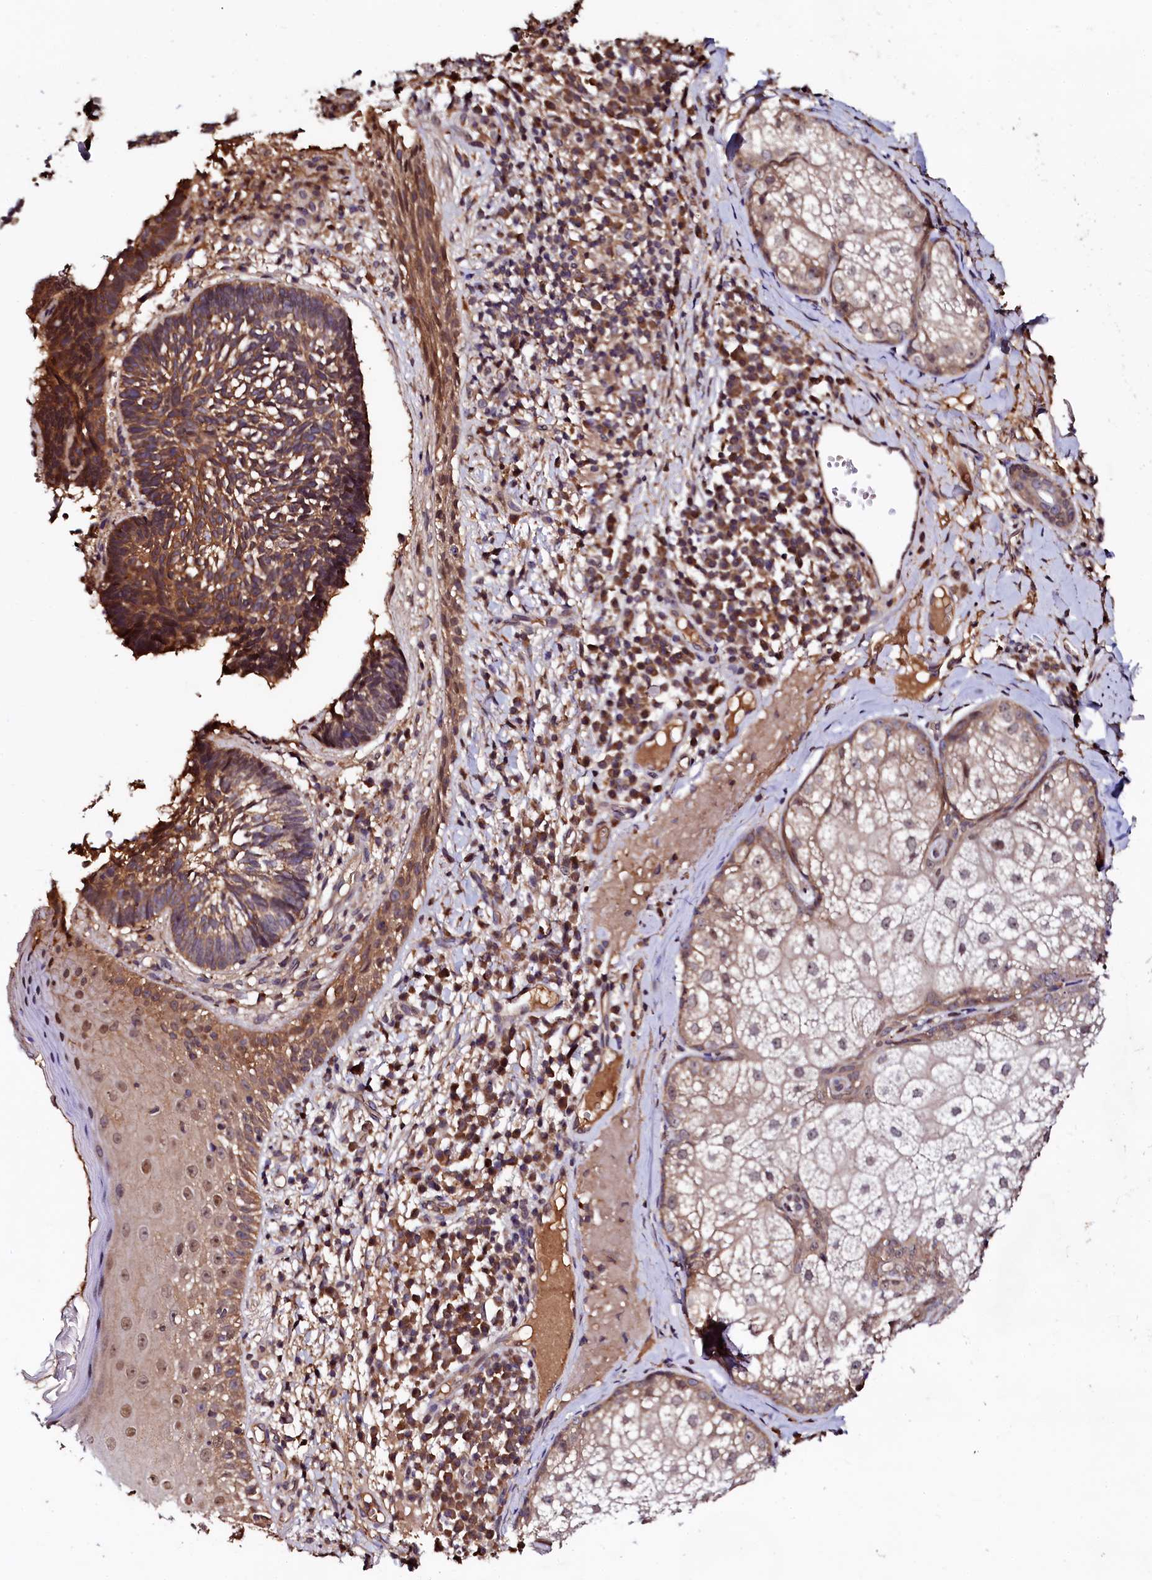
{"staining": {"intensity": "moderate", "quantity": ">75%", "location": "cytoplasmic/membranous"}, "tissue": "skin cancer", "cell_type": "Tumor cells", "image_type": "cancer", "snomed": [{"axis": "morphology", "description": "Basal cell carcinoma"}, {"axis": "topography", "description": "Skin"}], "caption": "IHC (DAB (3,3'-diaminobenzidine)) staining of human skin basal cell carcinoma displays moderate cytoplasmic/membranous protein positivity in about >75% of tumor cells.", "gene": "N4BP1", "patient": {"sex": "male", "age": 88}}